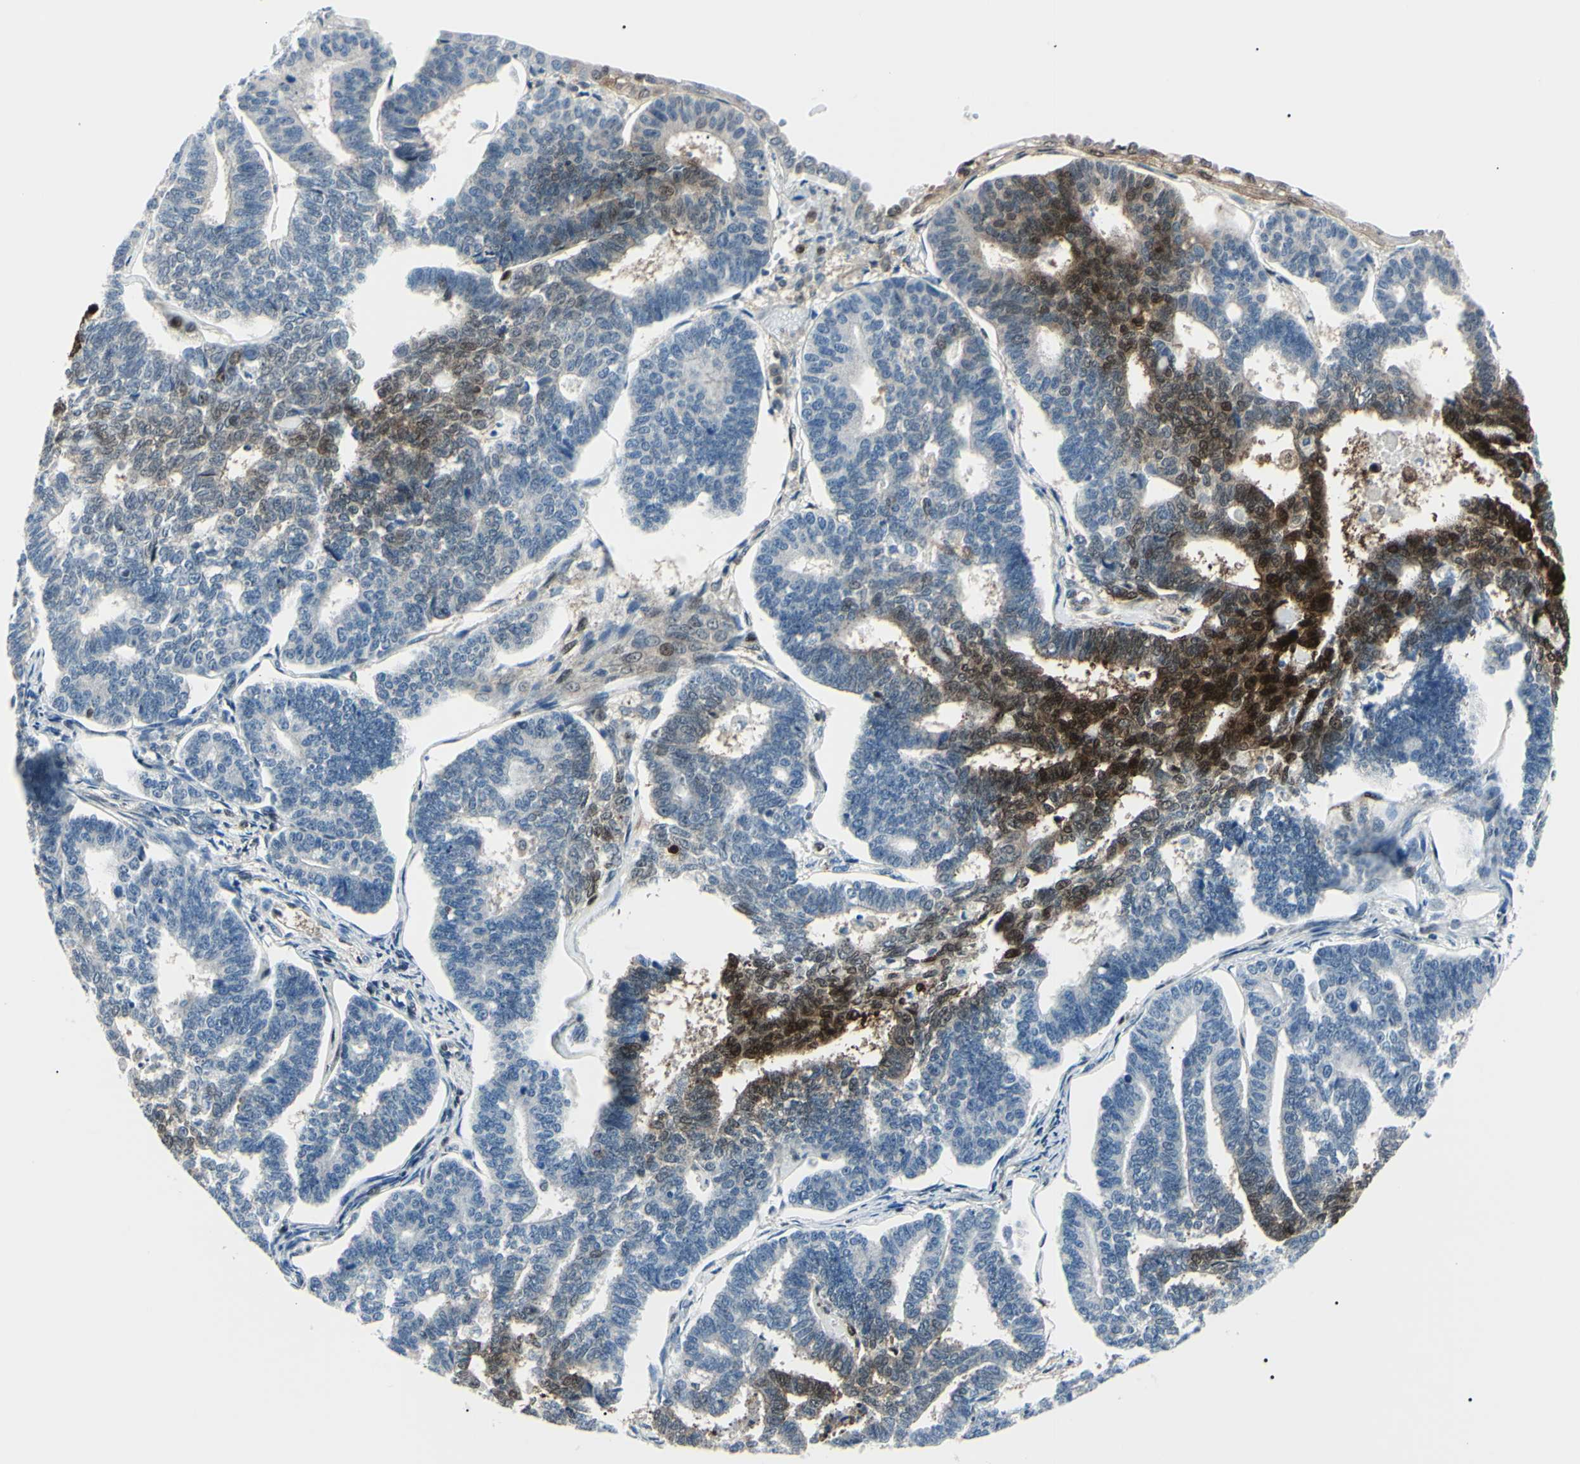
{"staining": {"intensity": "strong", "quantity": "<25%", "location": "cytoplasmic/membranous,nuclear"}, "tissue": "endometrial cancer", "cell_type": "Tumor cells", "image_type": "cancer", "snomed": [{"axis": "morphology", "description": "Adenocarcinoma, NOS"}, {"axis": "topography", "description": "Endometrium"}], "caption": "IHC image of neoplastic tissue: endometrial cancer stained using immunohistochemistry shows medium levels of strong protein expression localized specifically in the cytoplasmic/membranous and nuclear of tumor cells, appearing as a cytoplasmic/membranous and nuclear brown color.", "gene": "PGK1", "patient": {"sex": "female", "age": 70}}